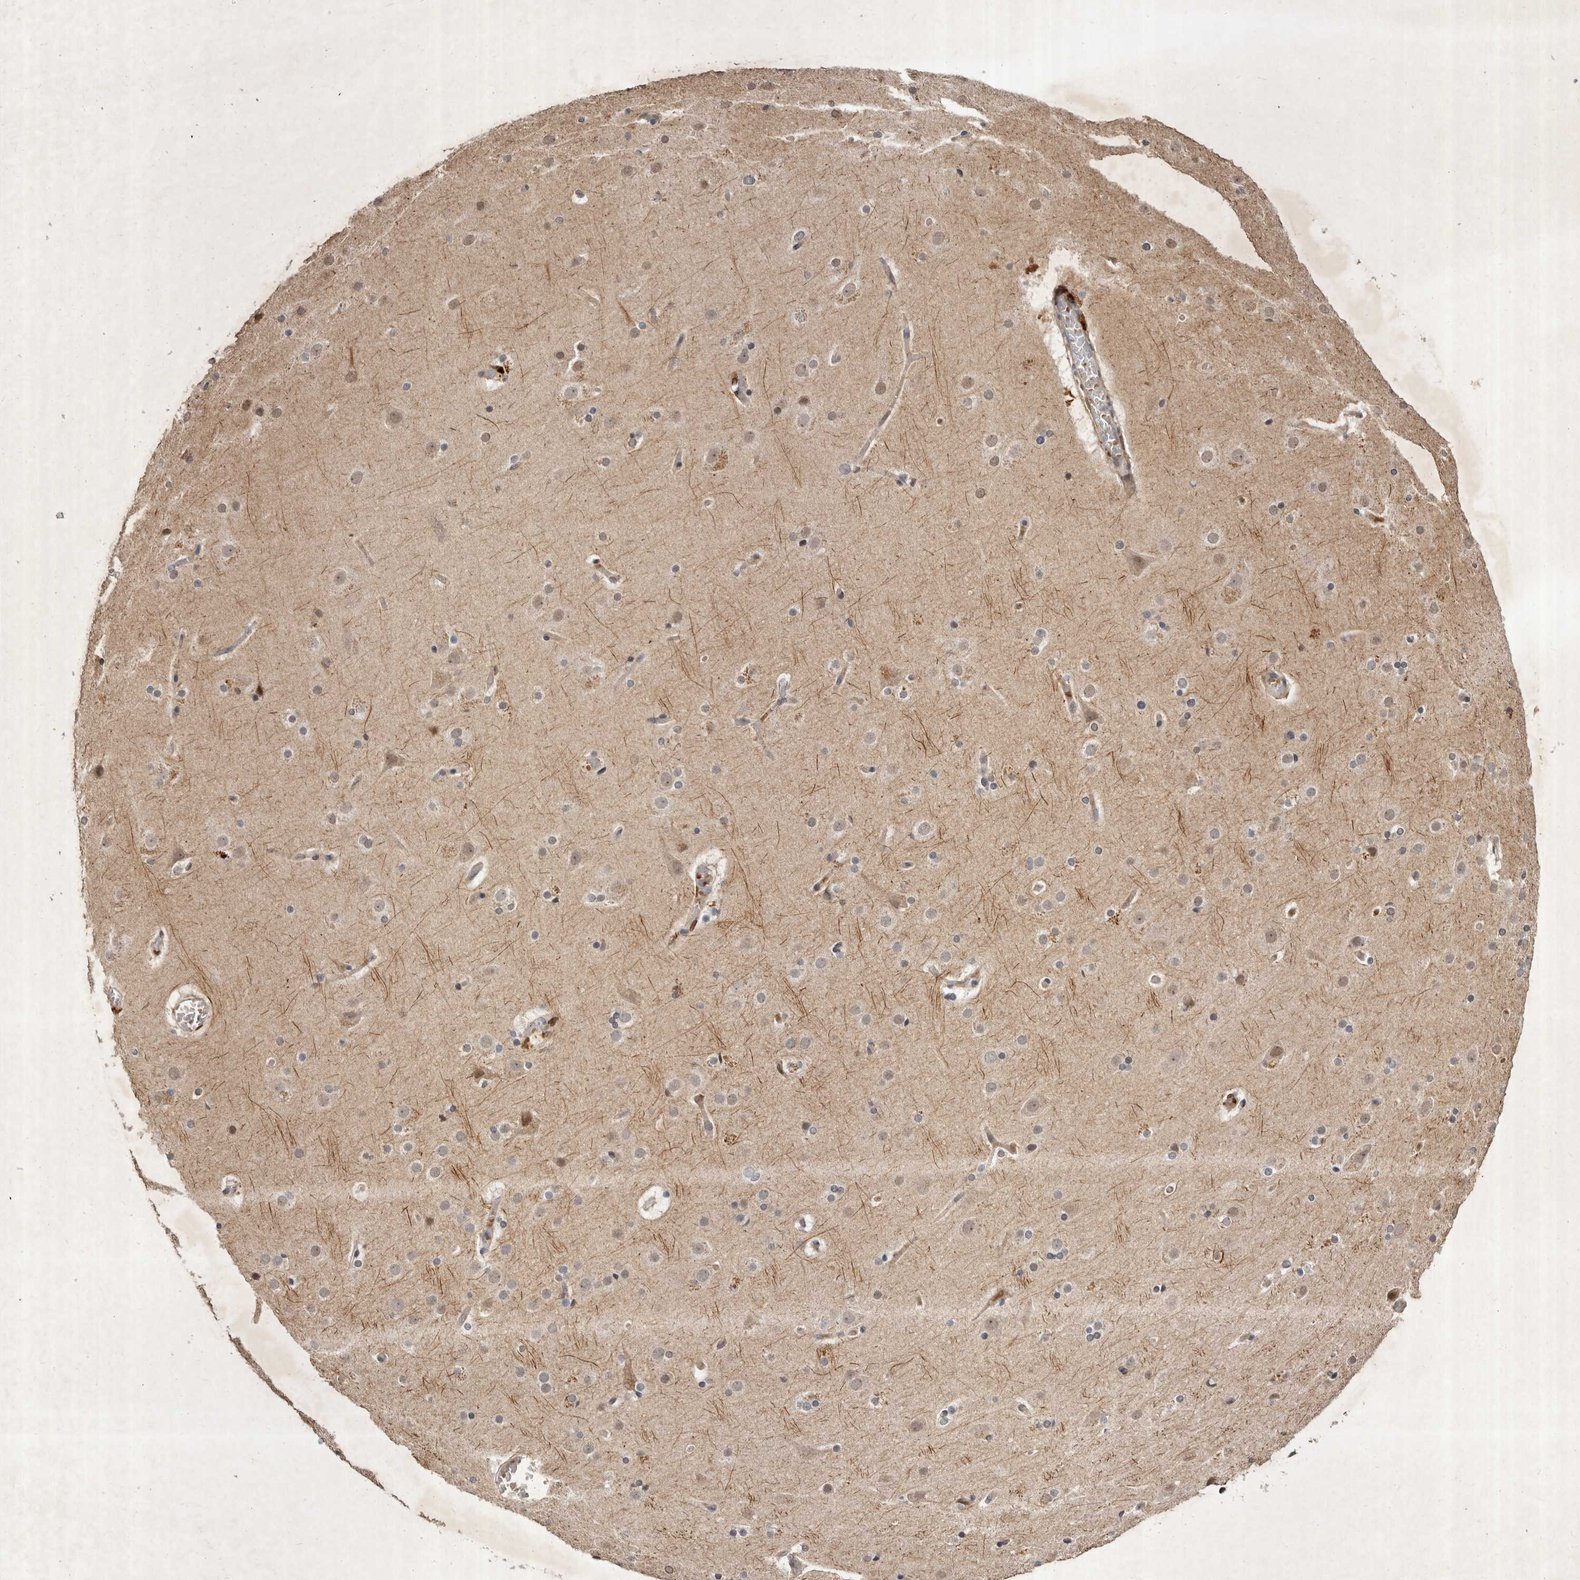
{"staining": {"intensity": "negative", "quantity": "none", "location": "none"}, "tissue": "cerebral cortex", "cell_type": "Endothelial cells", "image_type": "normal", "snomed": [{"axis": "morphology", "description": "Normal tissue, NOS"}, {"axis": "topography", "description": "Cerebral cortex"}], "caption": "The immunohistochemistry histopathology image has no significant positivity in endothelial cells of cerebral cortex.", "gene": "ABL1", "patient": {"sex": "male", "age": 57}}